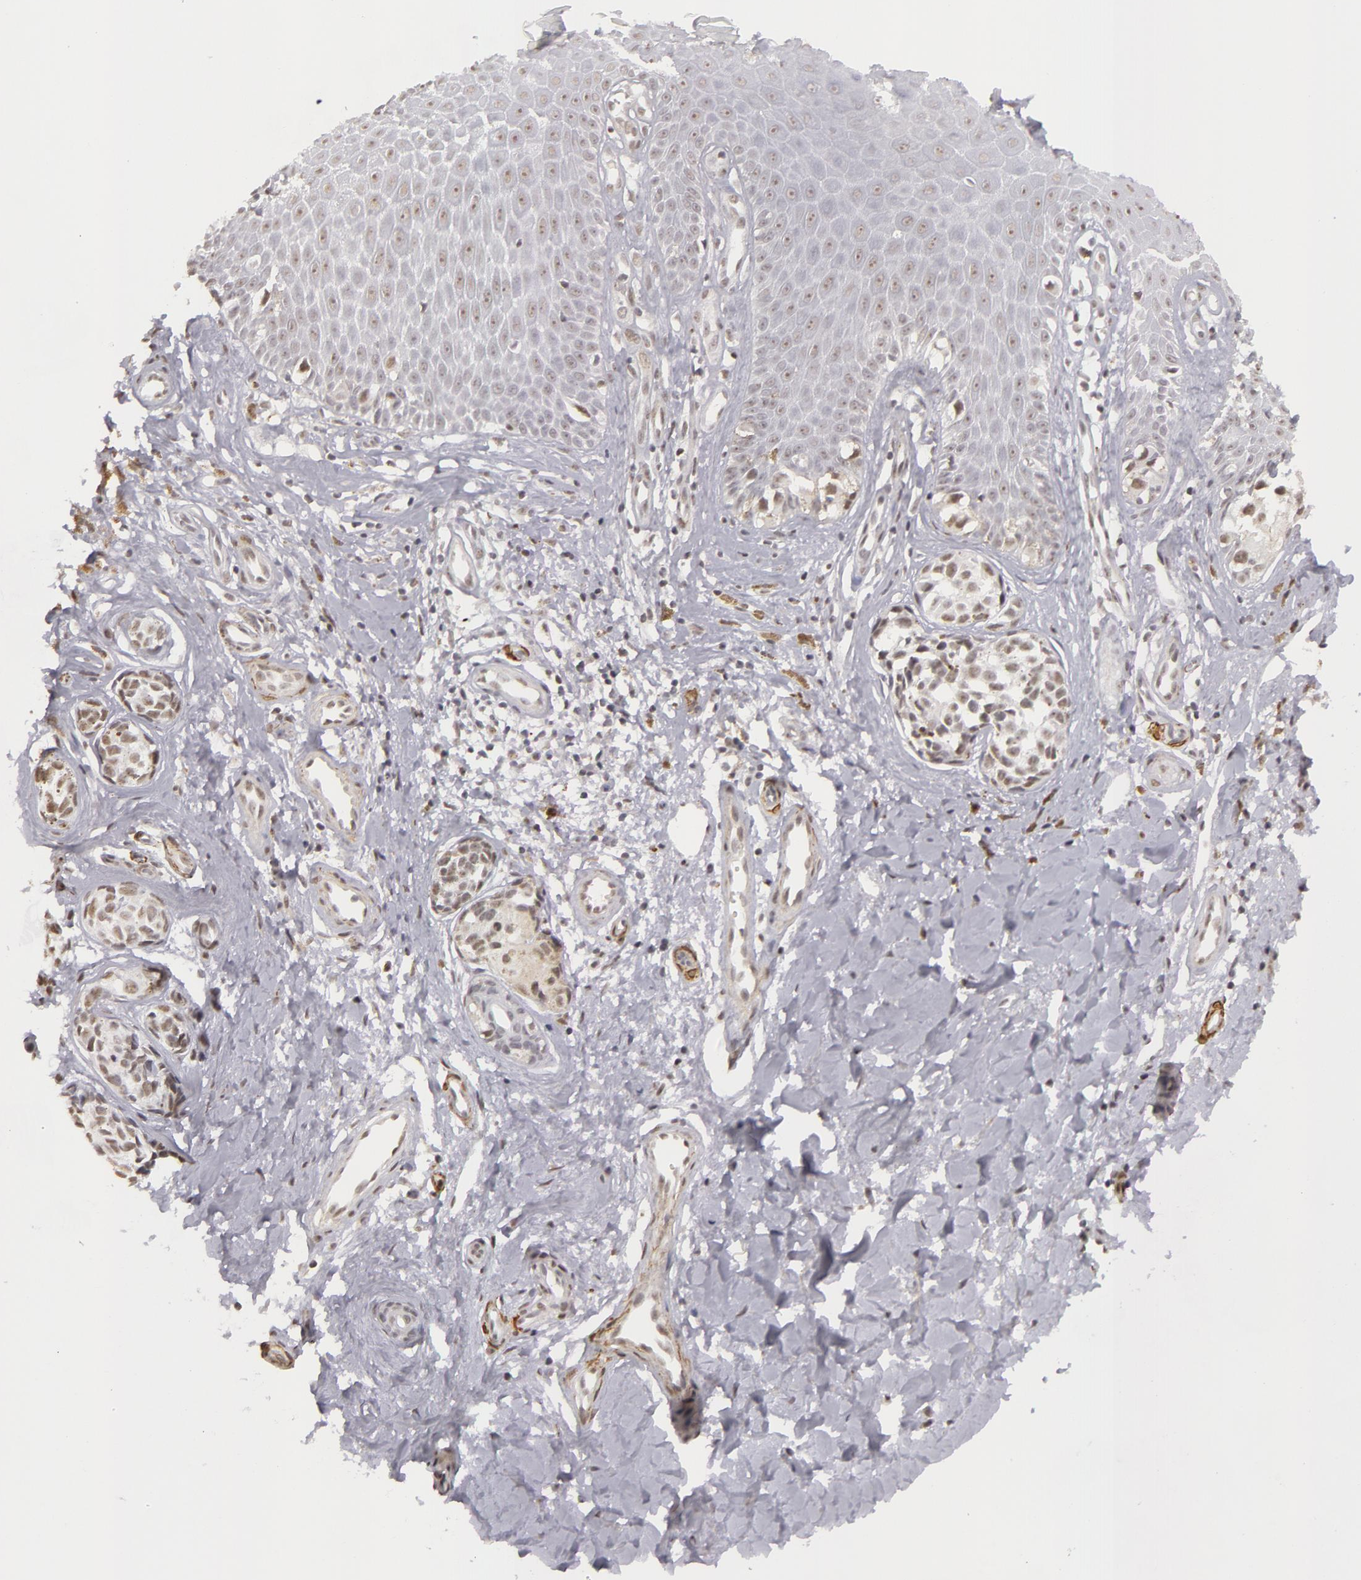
{"staining": {"intensity": "negative", "quantity": "none", "location": "none"}, "tissue": "melanoma", "cell_type": "Tumor cells", "image_type": "cancer", "snomed": [{"axis": "morphology", "description": "Malignant melanoma, NOS"}, {"axis": "topography", "description": "Skin"}], "caption": "Melanoma was stained to show a protein in brown. There is no significant expression in tumor cells.", "gene": "RRP7A", "patient": {"sex": "male", "age": 79}}